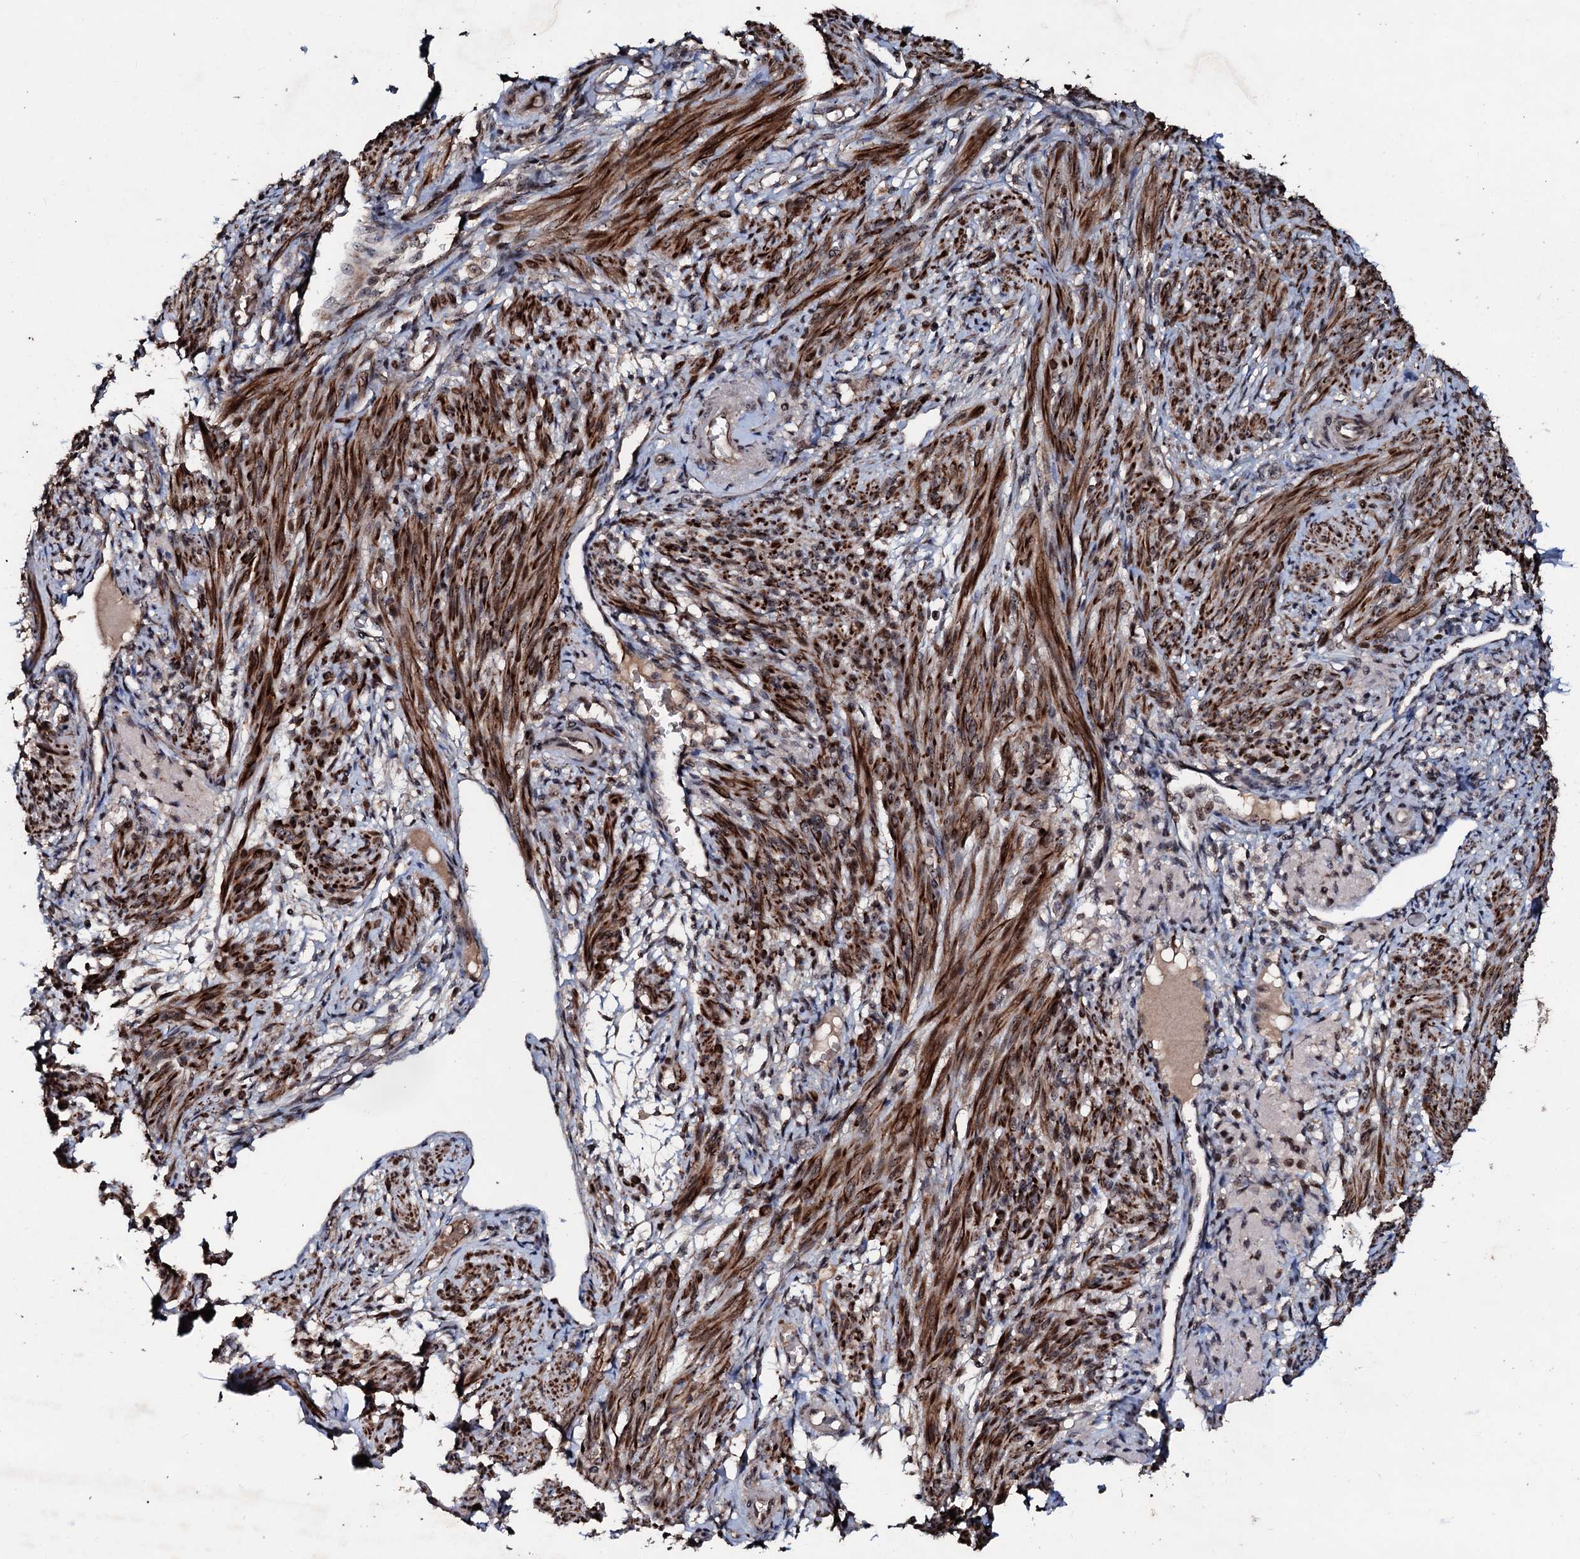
{"staining": {"intensity": "strong", "quantity": "25%-75%", "location": "cytoplasmic/membranous"}, "tissue": "smooth muscle", "cell_type": "Smooth muscle cells", "image_type": "normal", "snomed": [{"axis": "morphology", "description": "Normal tissue, NOS"}, {"axis": "topography", "description": "Smooth muscle"}], "caption": "Immunohistochemistry of benign human smooth muscle reveals high levels of strong cytoplasmic/membranous staining in approximately 25%-75% of smooth muscle cells.", "gene": "SUPT7L", "patient": {"sex": "female", "age": 39}}